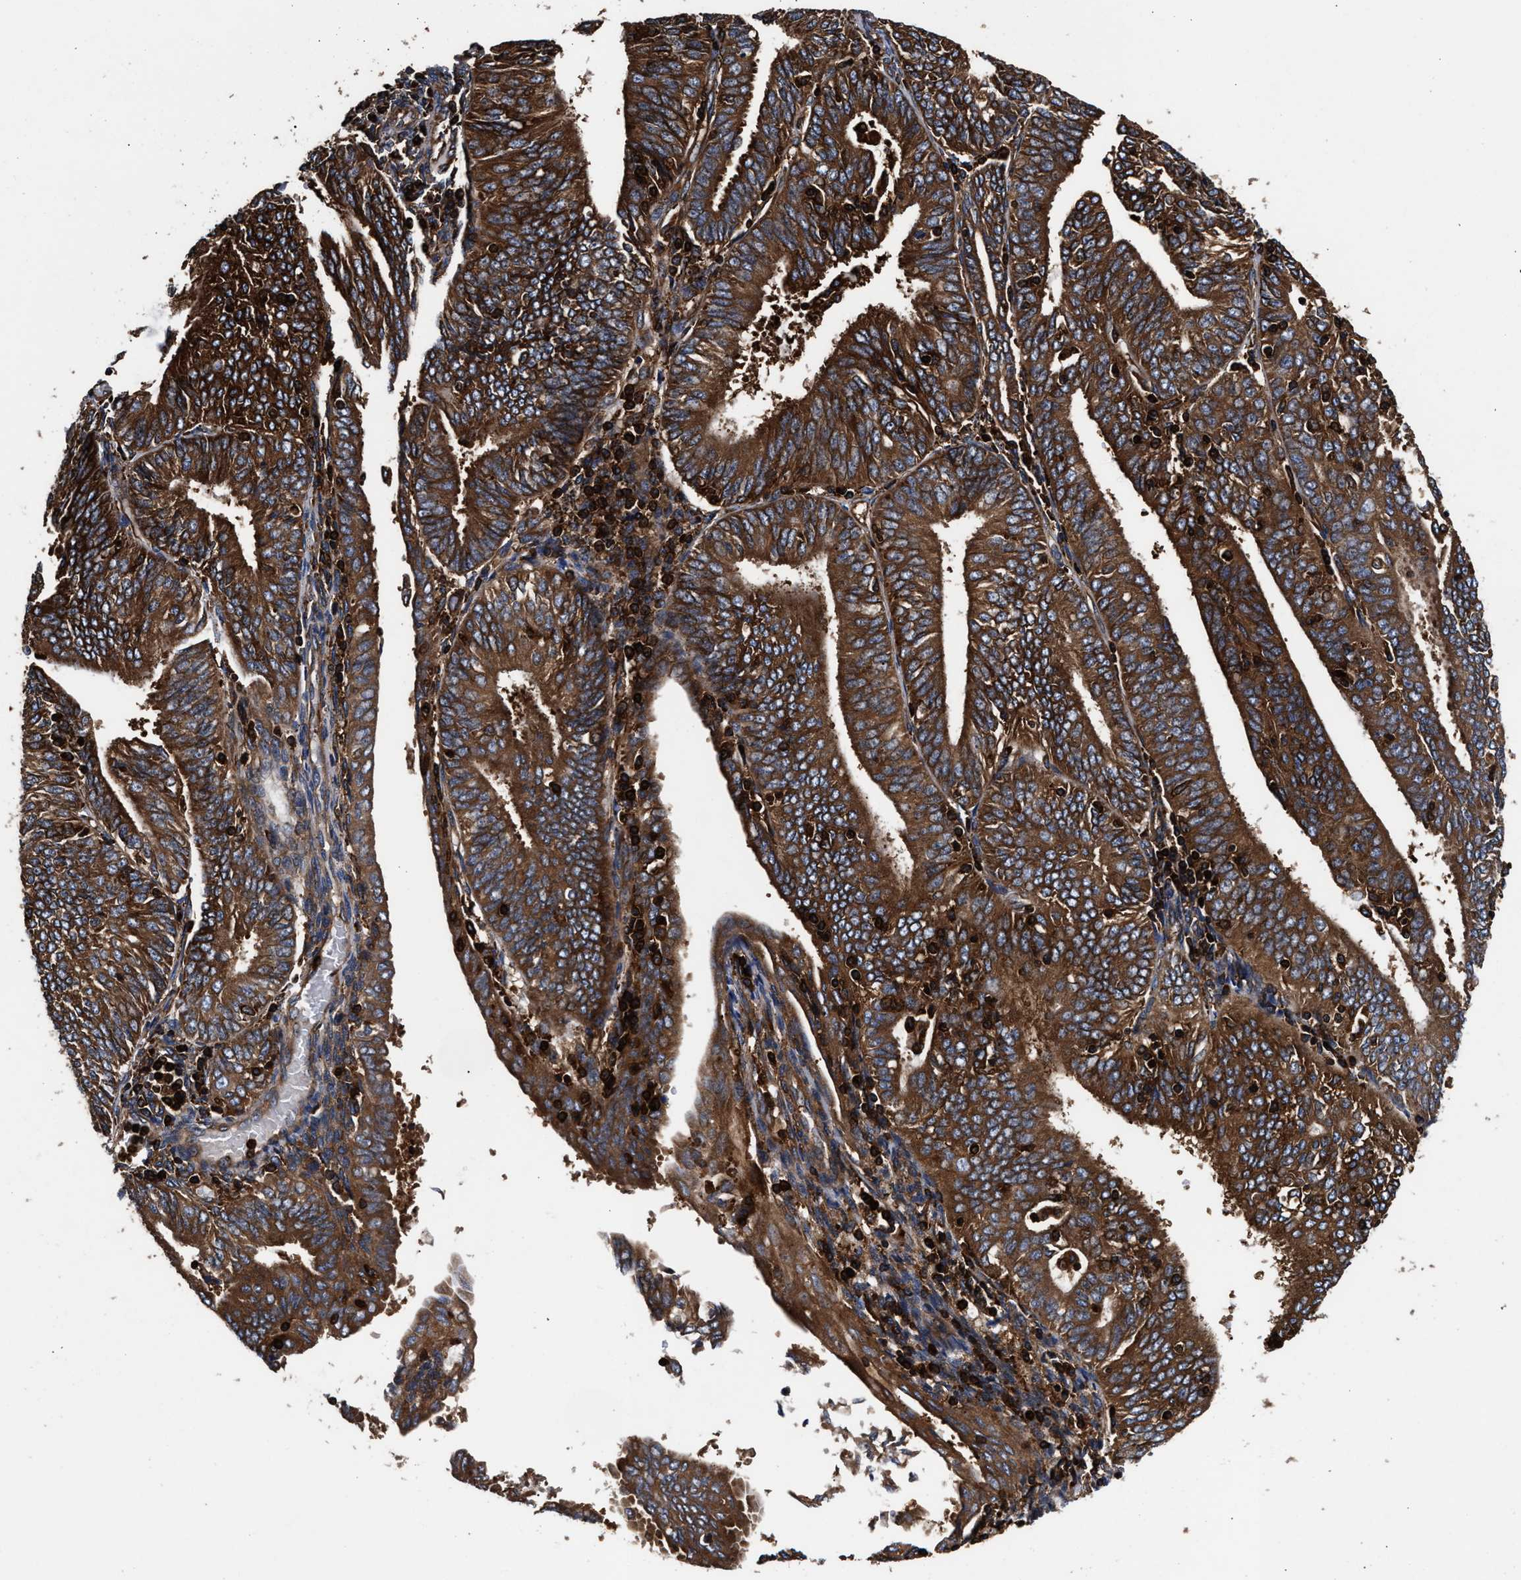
{"staining": {"intensity": "strong", "quantity": ">75%", "location": "cytoplasmic/membranous"}, "tissue": "endometrial cancer", "cell_type": "Tumor cells", "image_type": "cancer", "snomed": [{"axis": "morphology", "description": "Adenocarcinoma, NOS"}, {"axis": "topography", "description": "Endometrium"}], "caption": "Tumor cells display high levels of strong cytoplasmic/membranous positivity in approximately >75% of cells in adenocarcinoma (endometrial).", "gene": "KYAT1", "patient": {"sex": "female", "age": 58}}